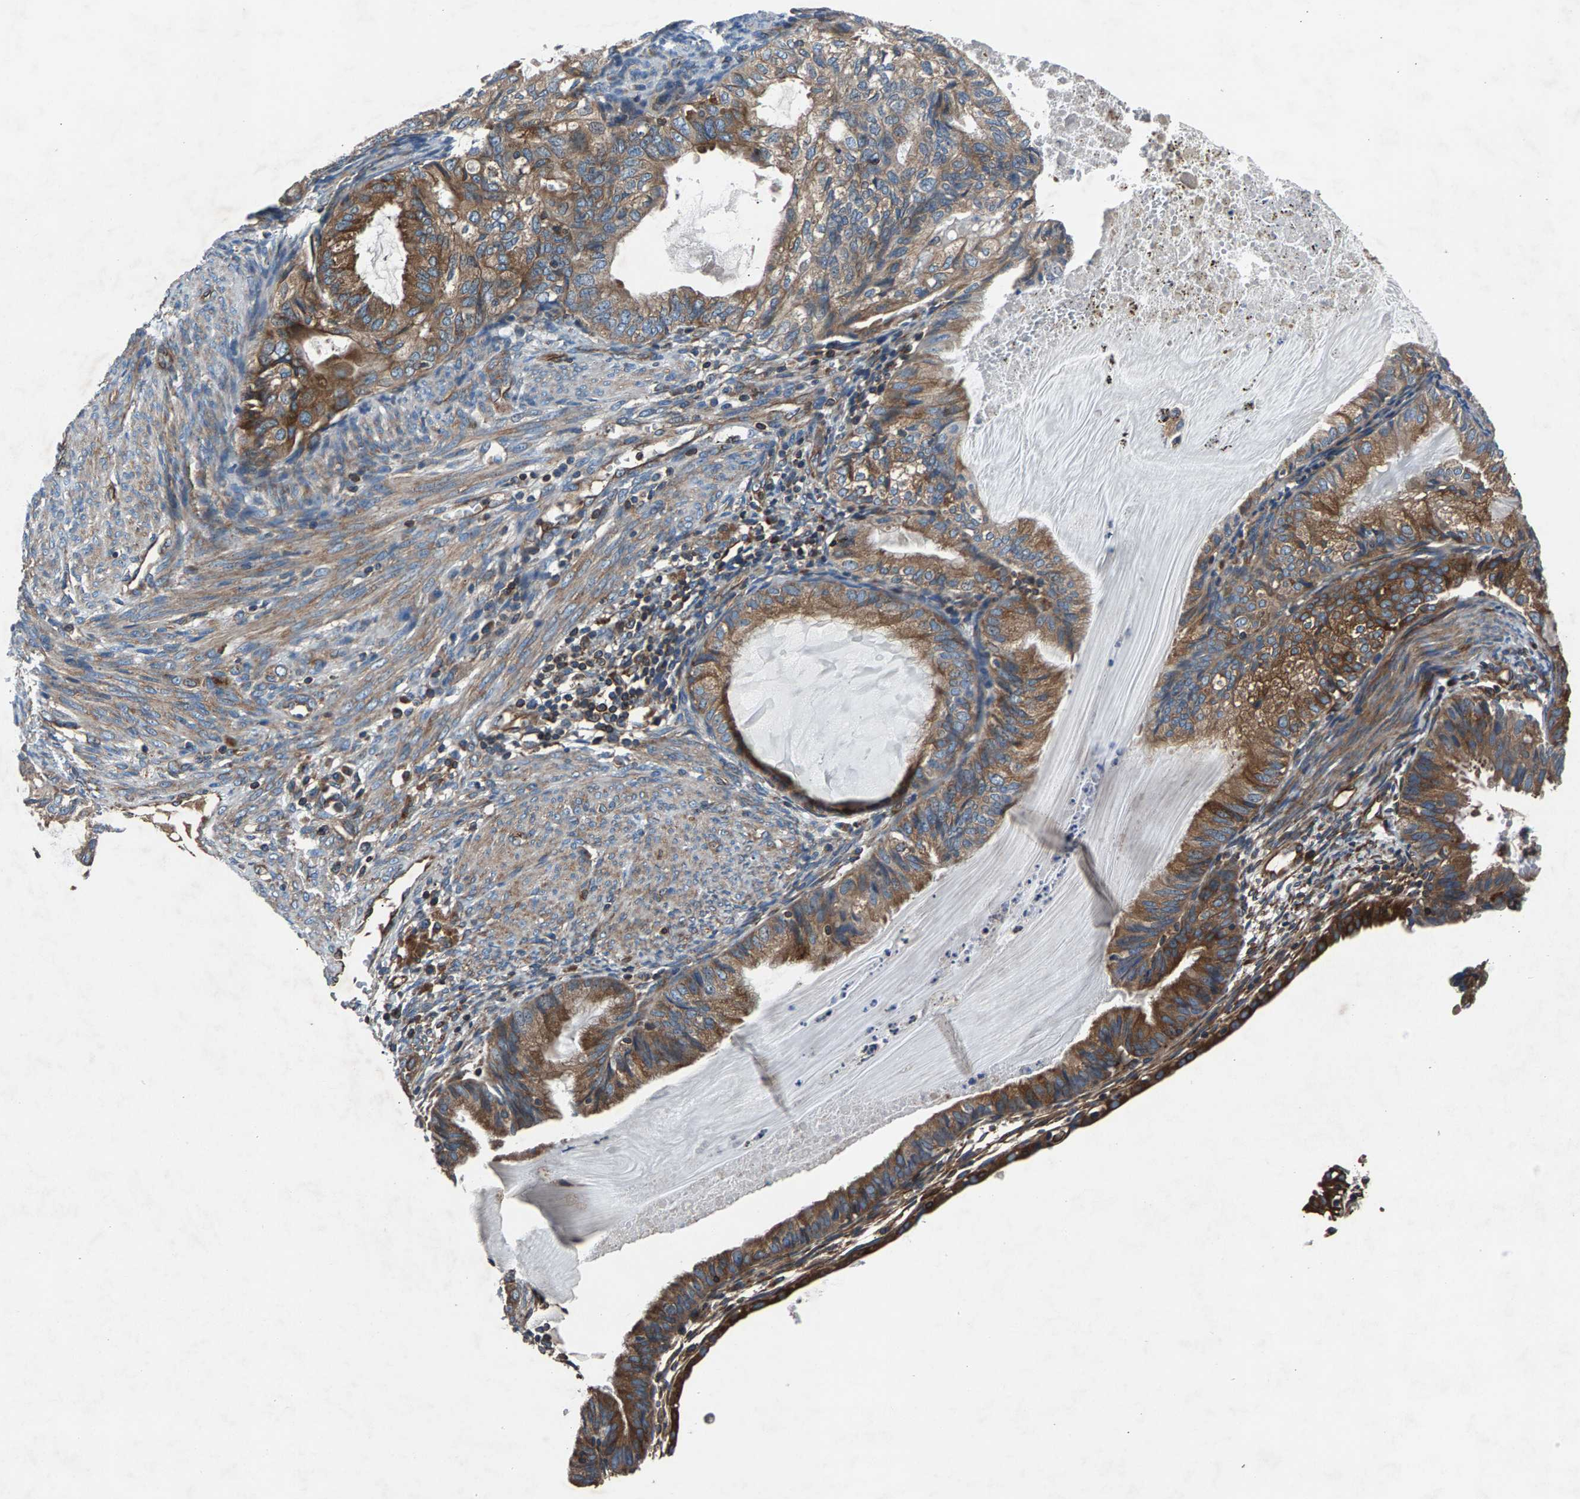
{"staining": {"intensity": "moderate", "quantity": ">75%", "location": "cytoplasmic/membranous"}, "tissue": "cervical cancer", "cell_type": "Tumor cells", "image_type": "cancer", "snomed": [{"axis": "morphology", "description": "Normal tissue, NOS"}, {"axis": "morphology", "description": "Adenocarcinoma, NOS"}, {"axis": "topography", "description": "Cervix"}, {"axis": "topography", "description": "Endometrium"}], "caption": "Protein expression analysis of cervical cancer shows moderate cytoplasmic/membranous expression in about >75% of tumor cells.", "gene": "LPCAT1", "patient": {"sex": "female", "age": 86}}